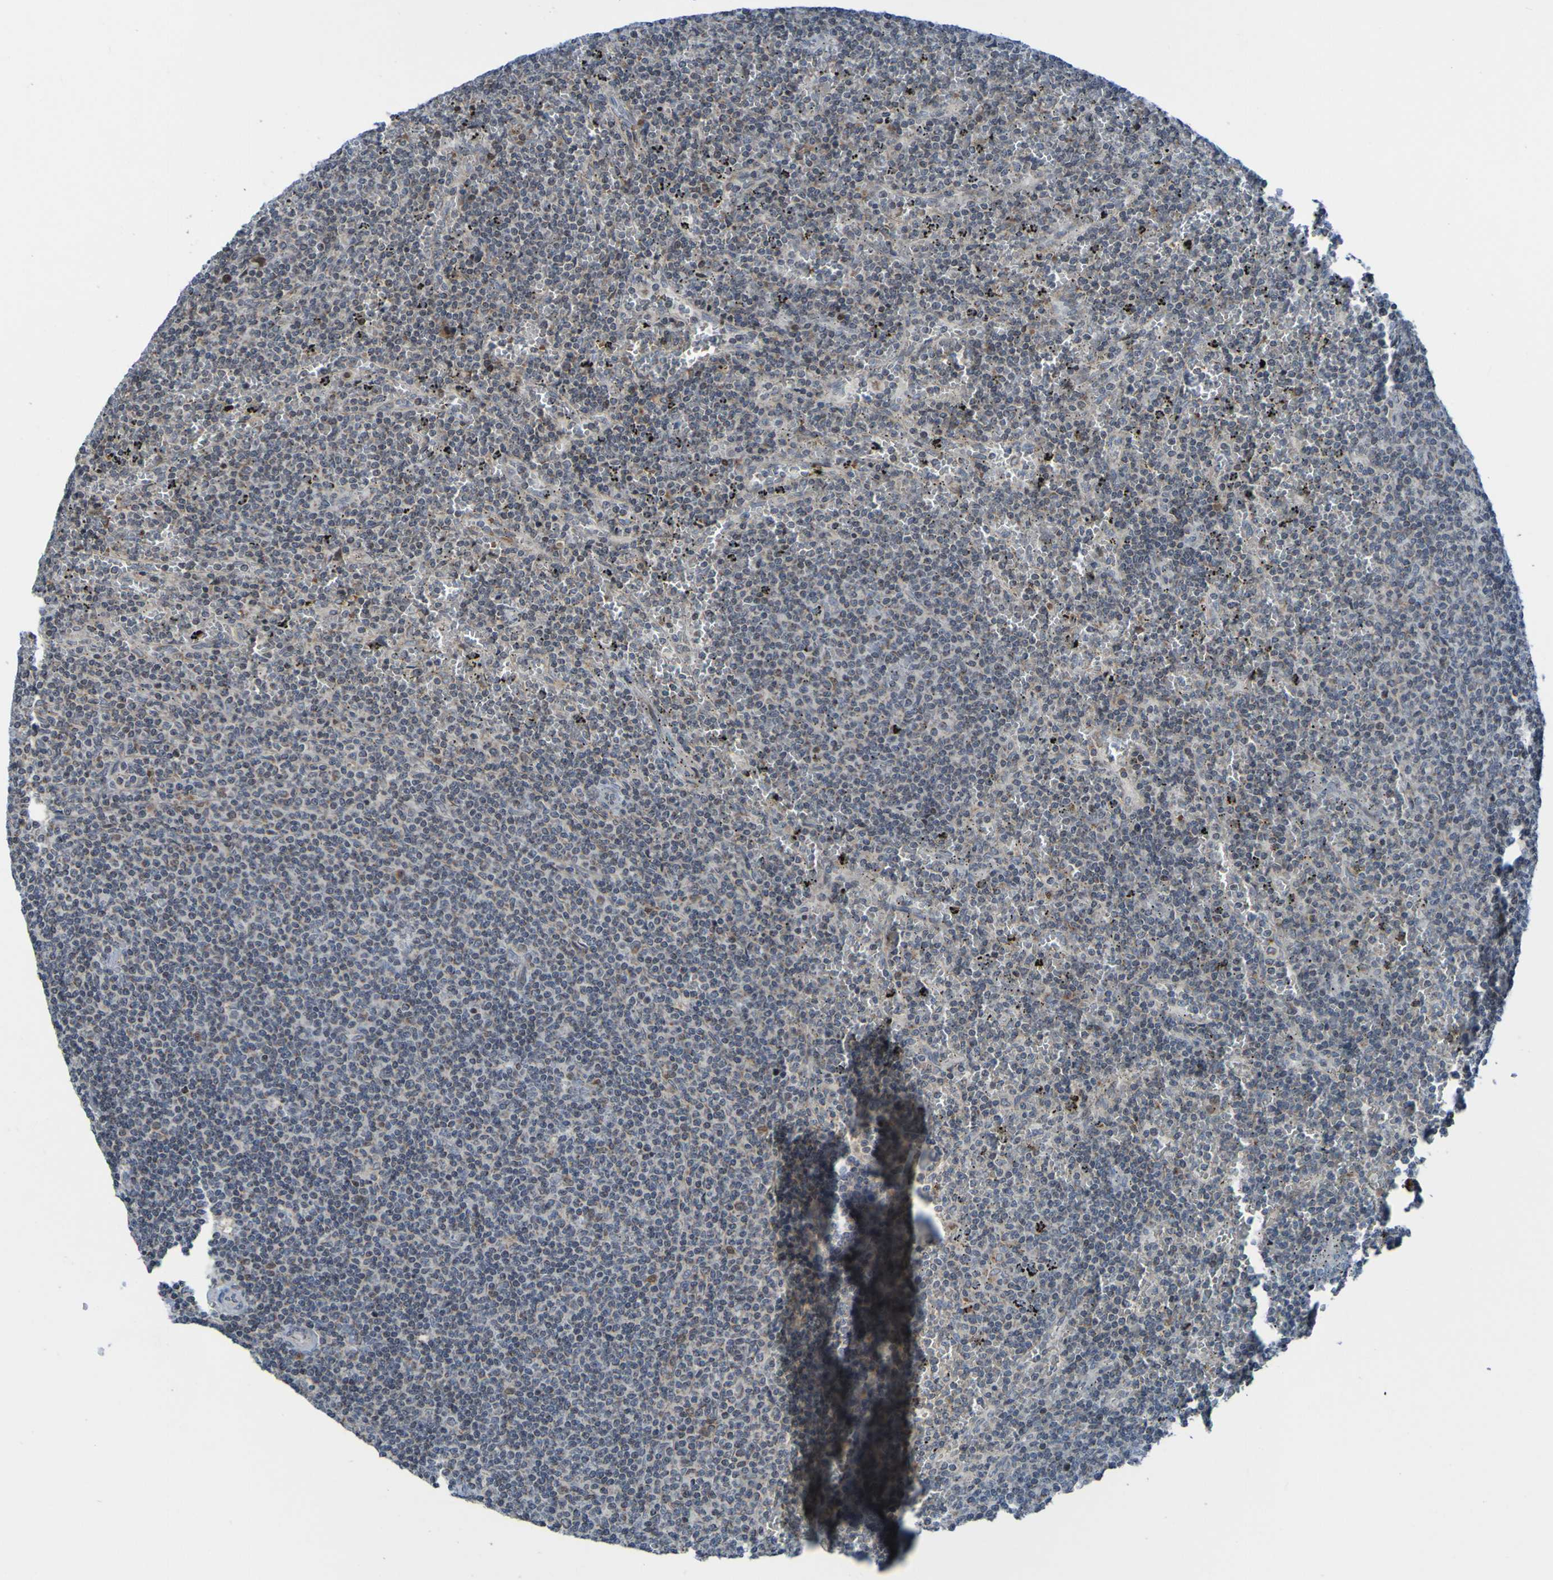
{"staining": {"intensity": "negative", "quantity": "none", "location": "none"}, "tissue": "lymphoma", "cell_type": "Tumor cells", "image_type": "cancer", "snomed": [{"axis": "morphology", "description": "Malignant lymphoma, non-Hodgkin's type, Low grade"}, {"axis": "topography", "description": "Spleen"}], "caption": "Tumor cells are negative for protein expression in human lymphoma.", "gene": "UNG", "patient": {"sex": "female", "age": 50}}